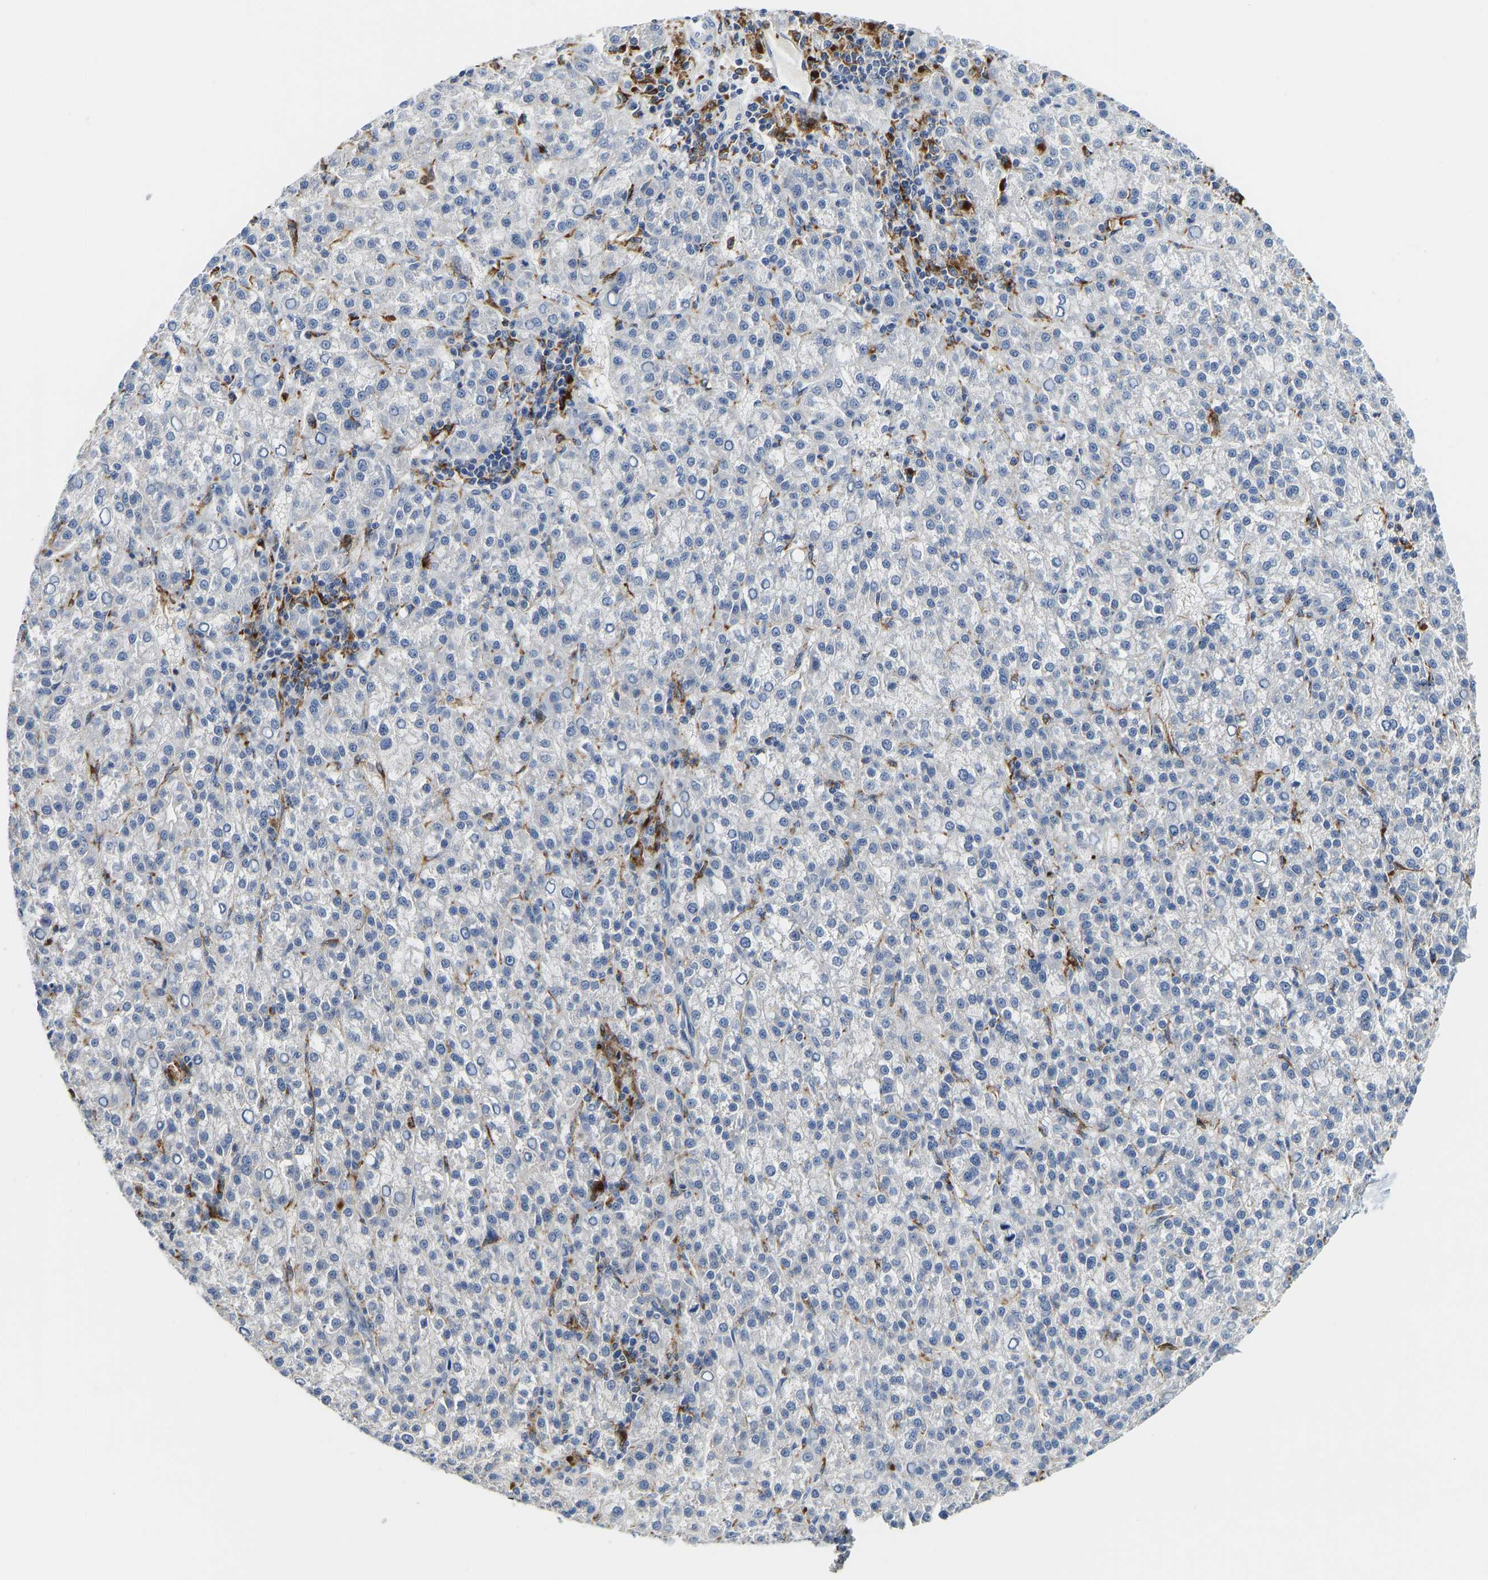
{"staining": {"intensity": "negative", "quantity": "none", "location": "none"}, "tissue": "liver cancer", "cell_type": "Tumor cells", "image_type": "cancer", "snomed": [{"axis": "morphology", "description": "Carcinoma, Hepatocellular, NOS"}, {"axis": "topography", "description": "Liver"}], "caption": "Tumor cells show no significant expression in hepatocellular carcinoma (liver).", "gene": "ATP6V1E1", "patient": {"sex": "female", "age": 58}}